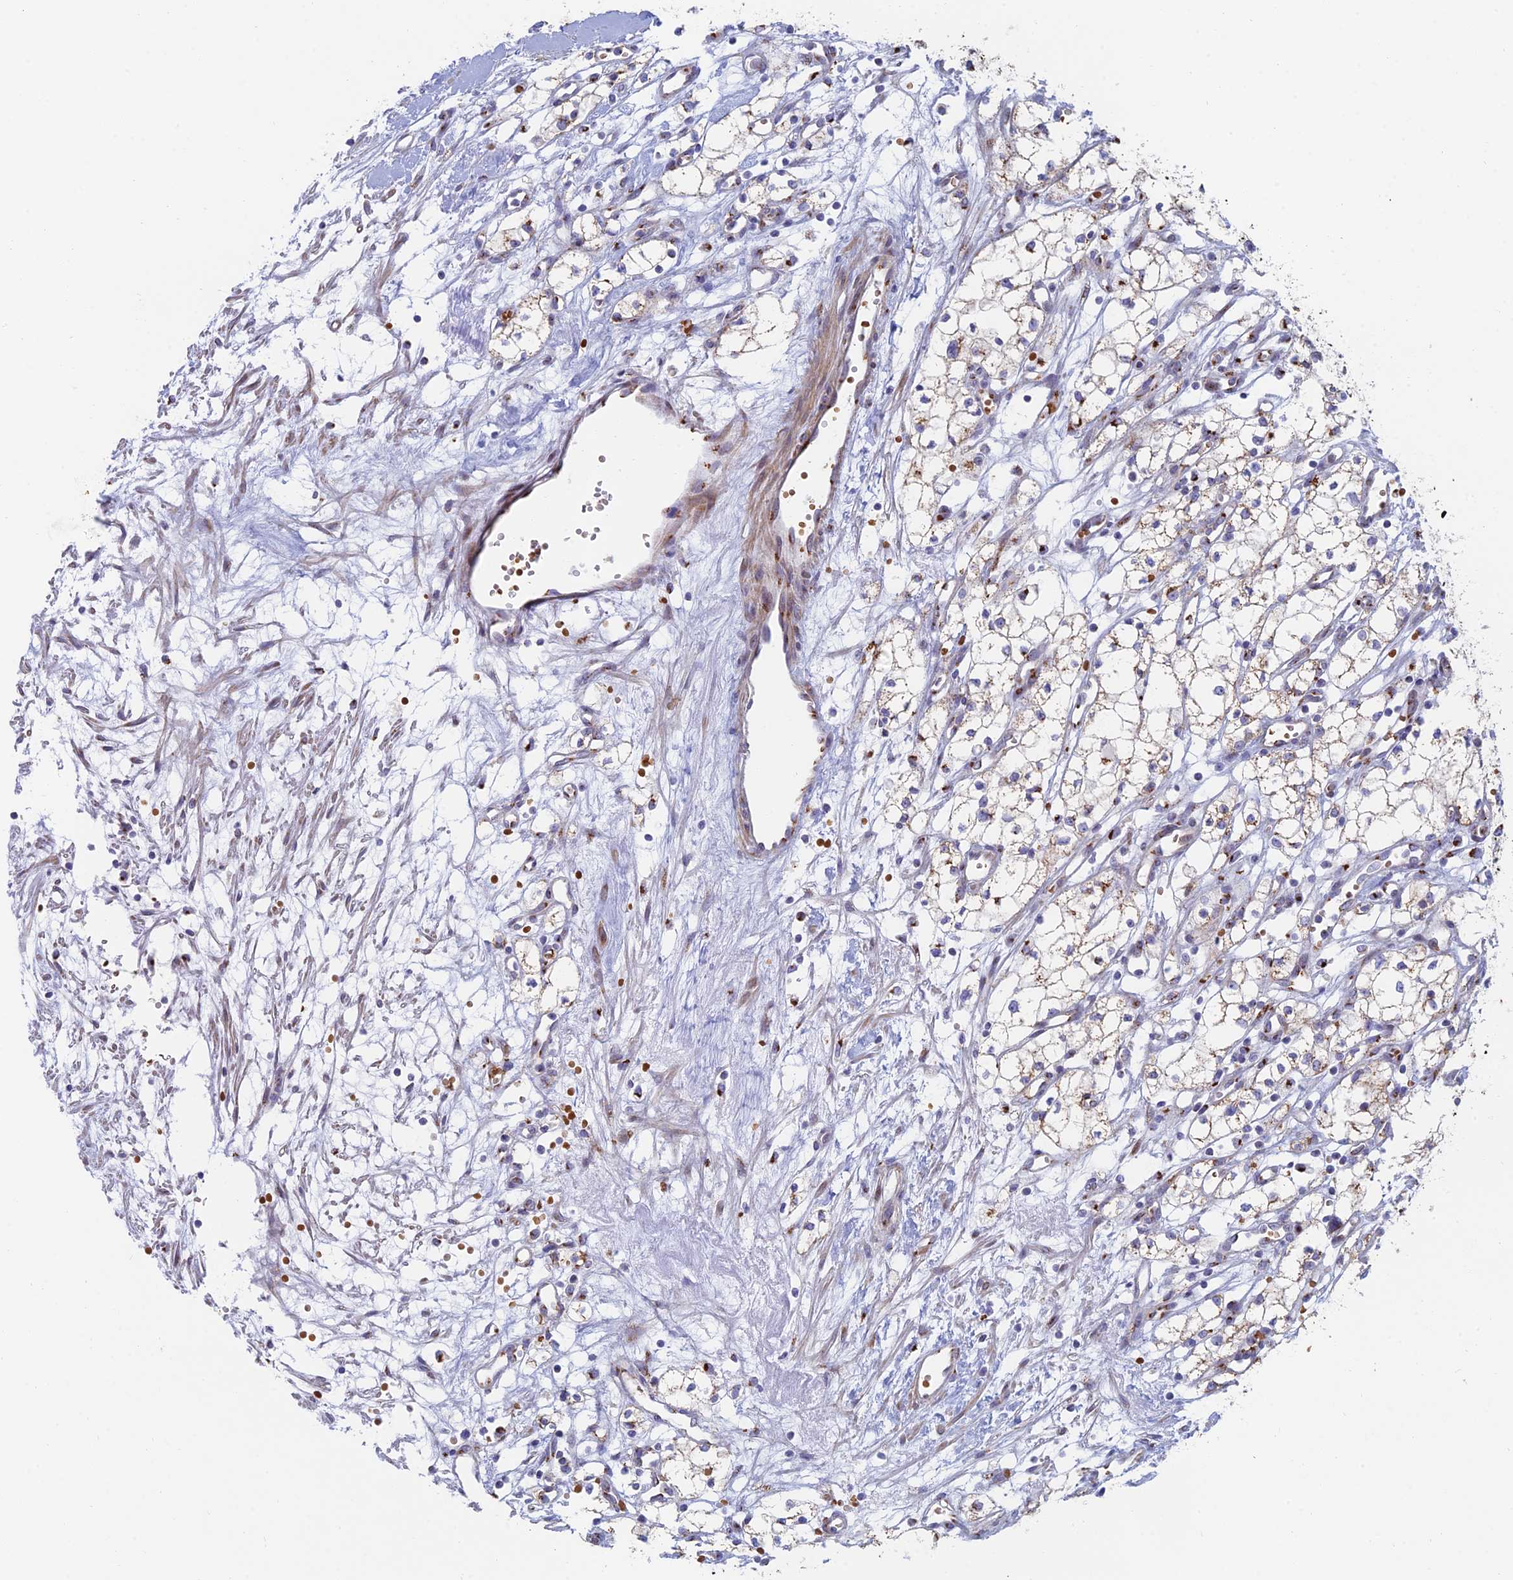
{"staining": {"intensity": "moderate", "quantity": "25%-75%", "location": "cytoplasmic/membranous"}, "tissue": "renal cancer", "cell_type": "Tumor cells", "image_type": "cancer", "snomed": [{"axis": "morphology", "description": "Adenocarcinoma, NOS"}, {"axis": "topography", "description": "Kidney"}], "caption": "Tumor cells display medium levels of moderate cytoplasmic/membranous positivity in approximately 25%-75% of cells in renal adenocarcinoma.", "gene": "HS2ST1", "patient": {"sex": "male", "age": 59}}